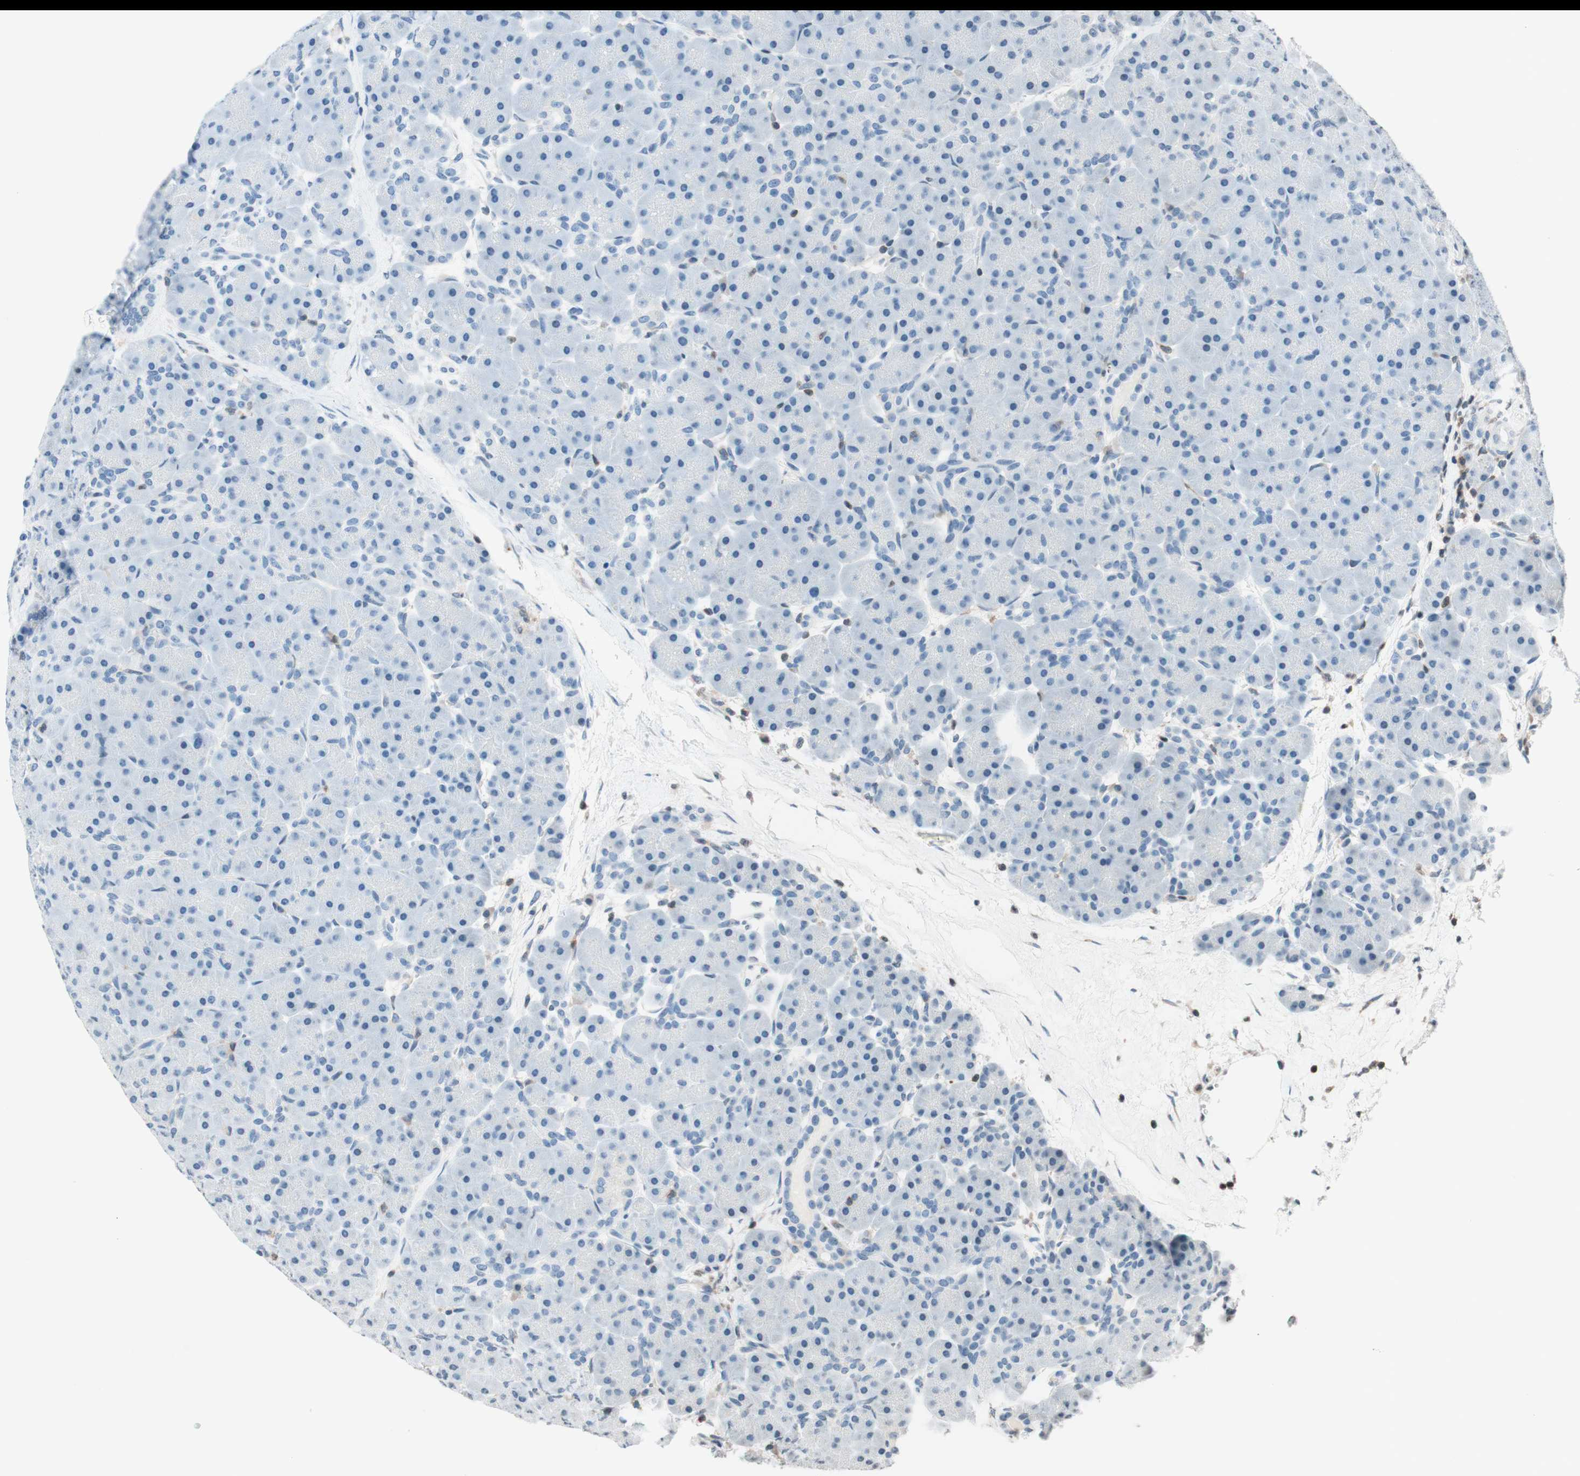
{"staining": {"intensity": "negative", "quantity": "none", "location": "none"}, "tissue": "pancreas", "cell_type": "Exocrine glandular cells", "image_type": "normal", "snomed": [{"axis": "morphology", "description": "Normal tissue, NOS"}, {"axis": "topography", "description": "Pancreas"}], "caption": "Immunohistochemistry image of unremarkable human pancreas stained for a protein (brown), which exhibits no positivity in exocrine glandular cells.", "gene": "WIPF1", "patient": {"sex": "male", "age": 66}}